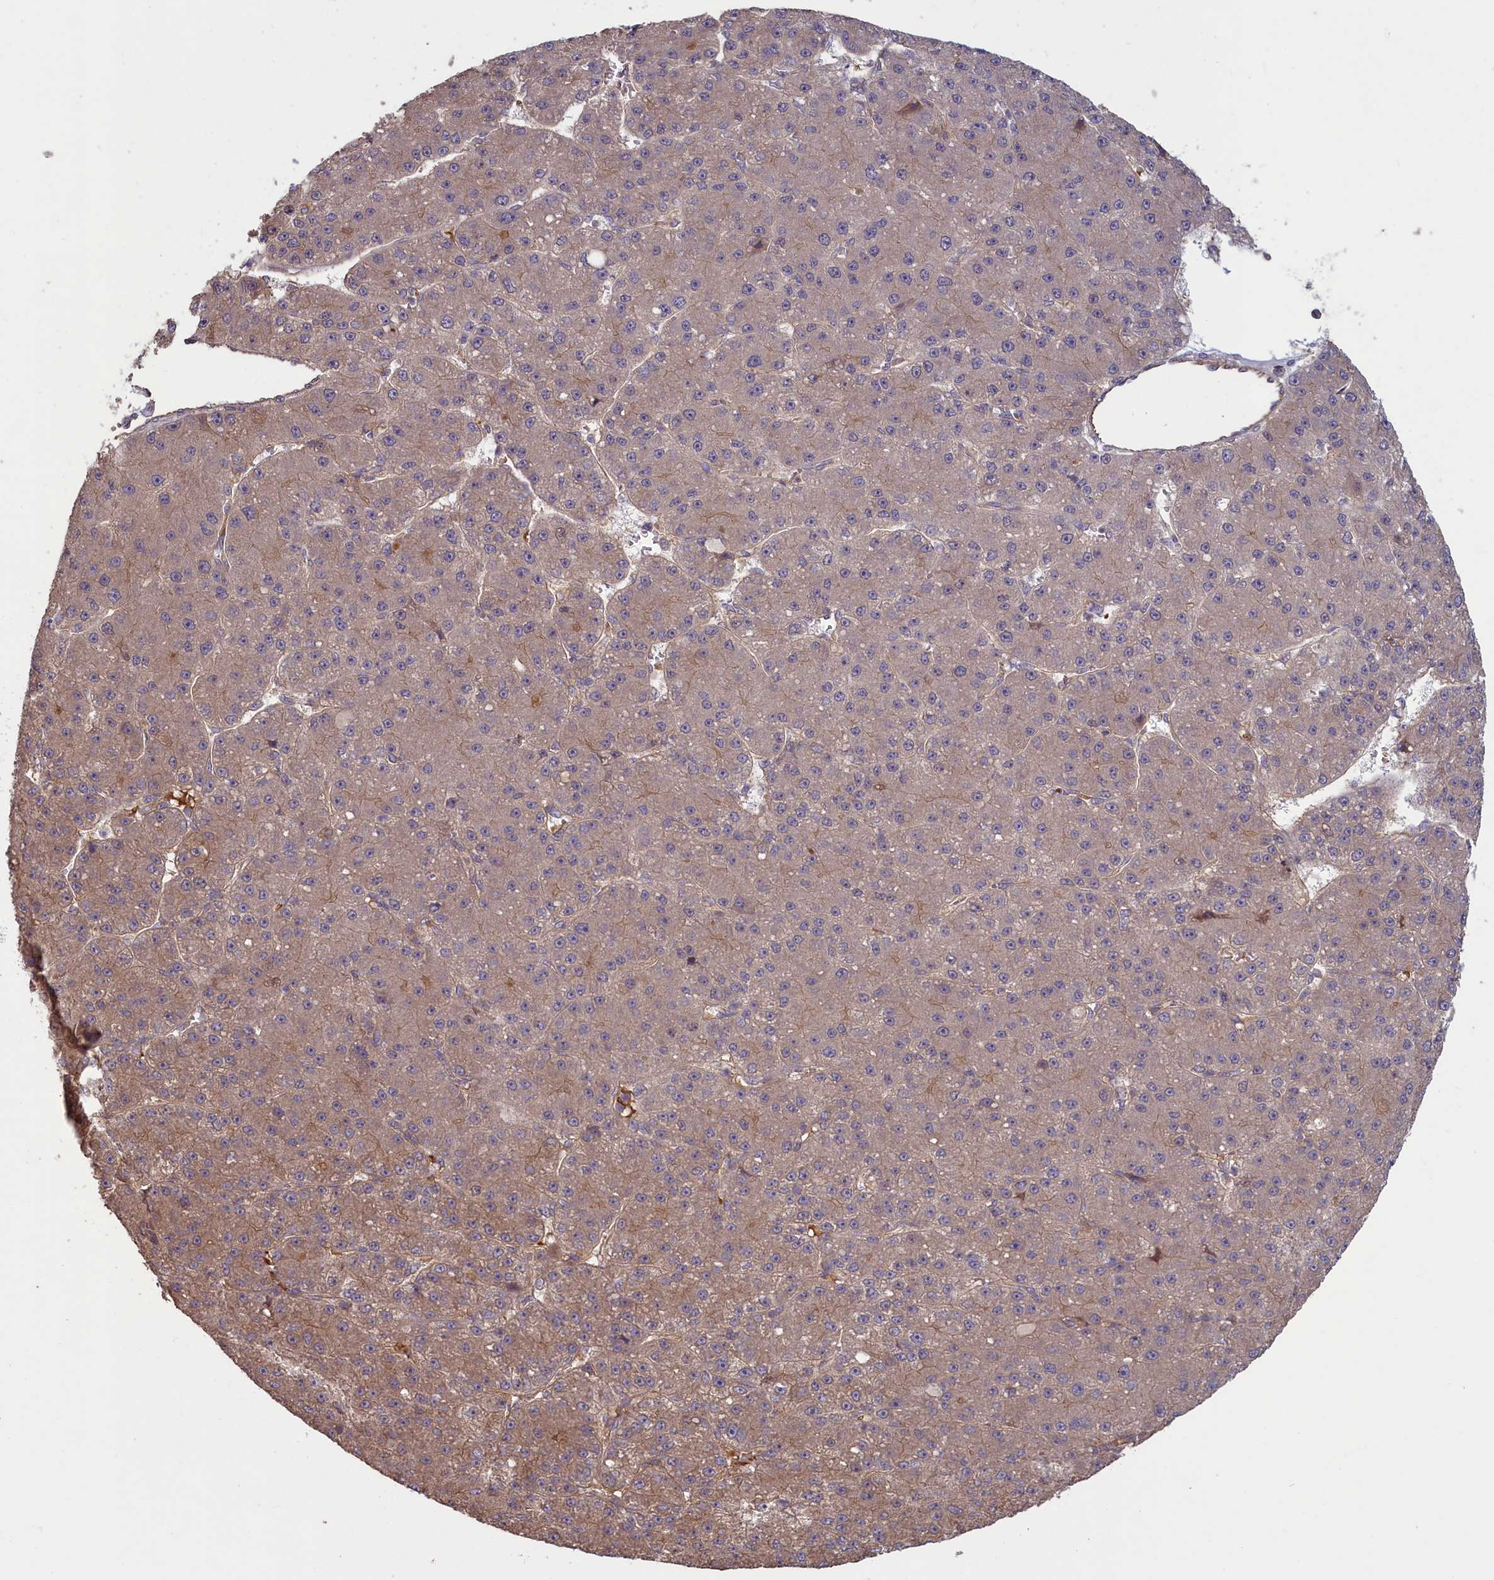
{"staining": {"intensity": "weak", "quantity": "25%-75%", "location": "cytoplasmic/membranous"}, "tissue": "liver cancer", "cell_type": "Tumor cells", "image_type": "cancer", "snomed": [{"axis": "morphology", "description": "Carcinoma, Hepatocellular, NOS"}, {"axis": "topography", "description": "Liver"}], "caption": "Weak cytoplasmic/membranous expression is appreciated in approximately 25%-75% of tumor cells in hepatocellular carcinoma (liver). (DAB = brown stain, brightfield microscopy at high magnification).", "gene": "CIAO2B", "patient": {"sex": "male", "age": 67}}